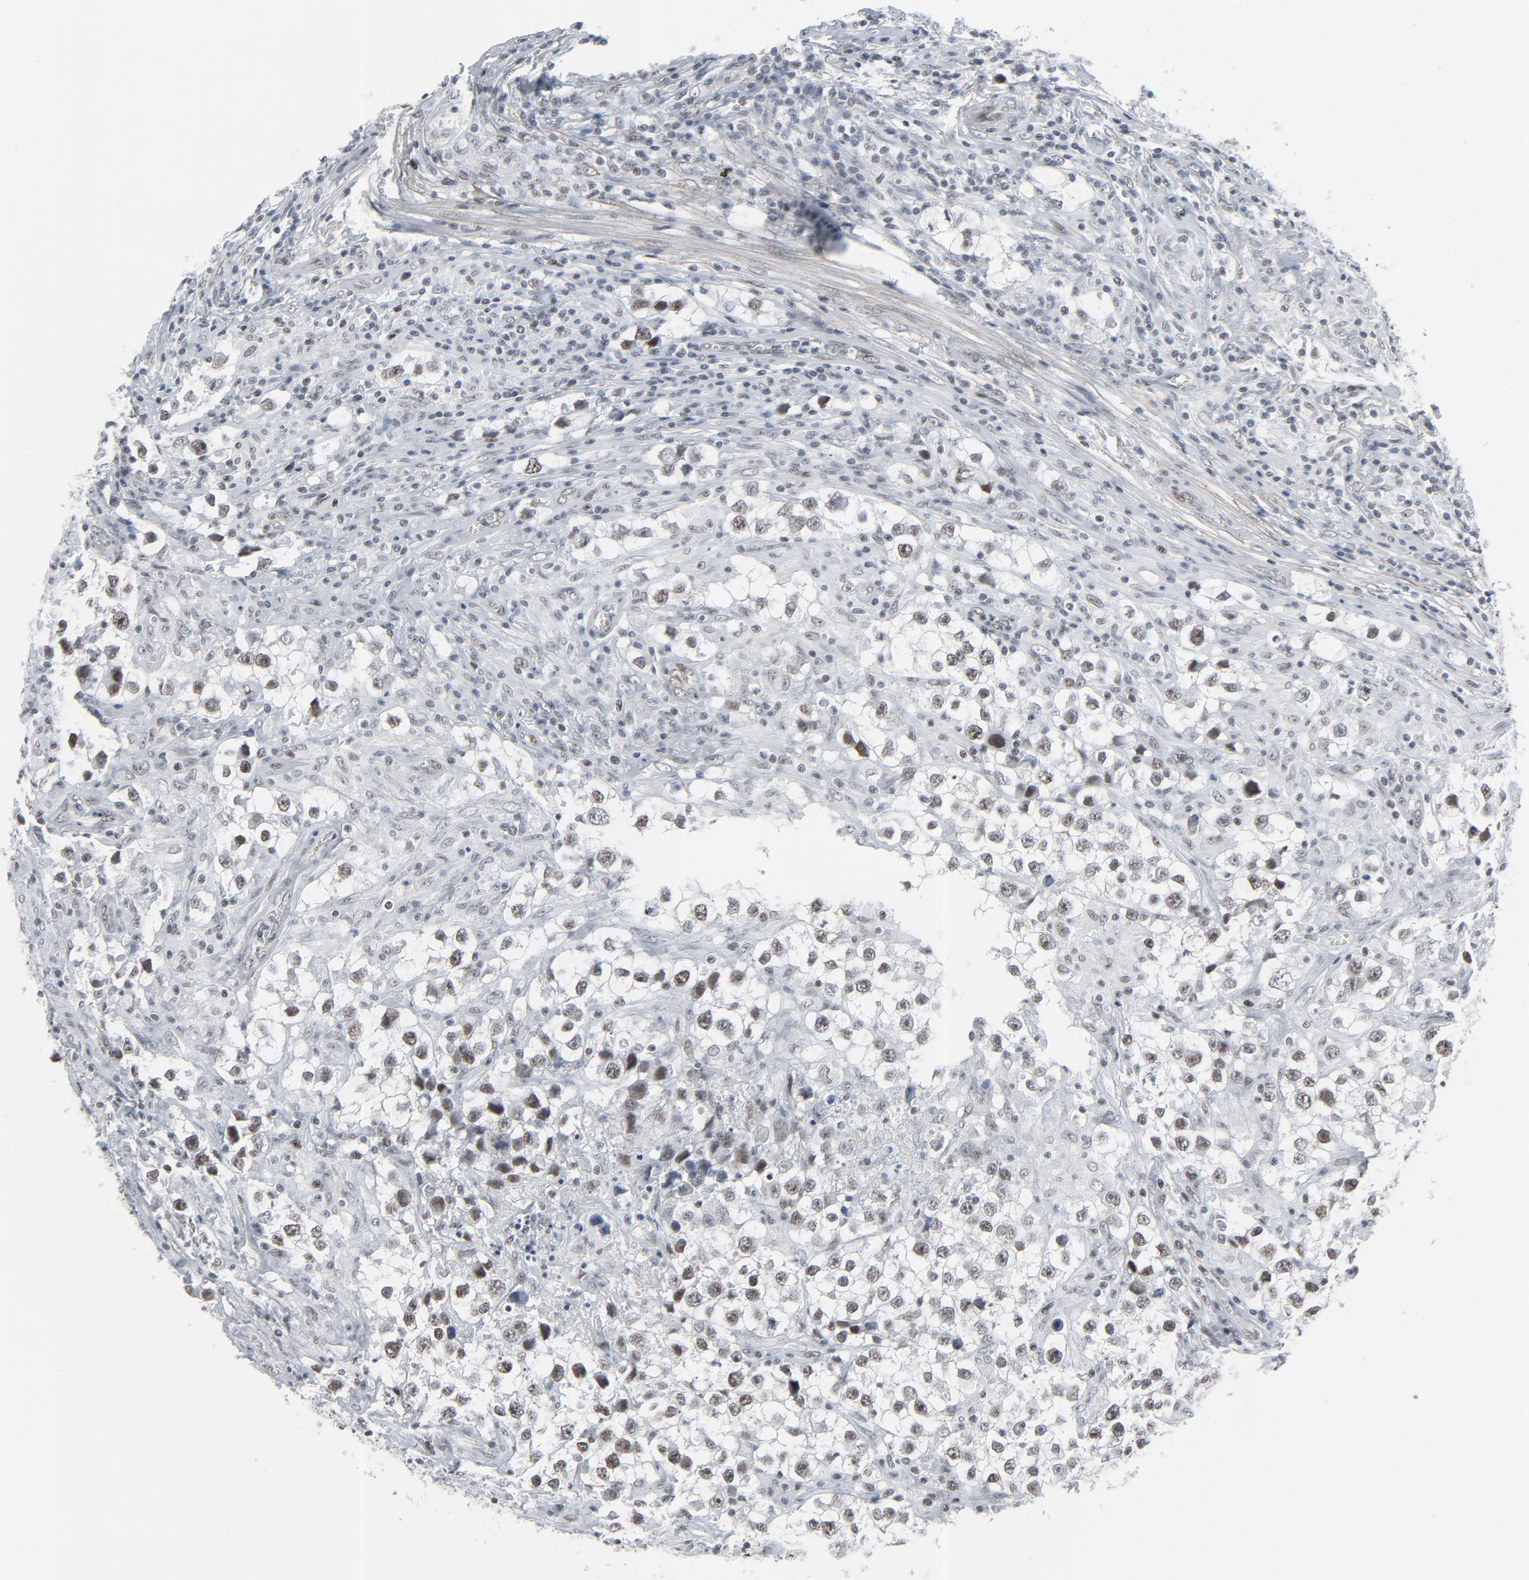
{"staining": {"intensity": "moderate", "quantity": "25%-75%", "location": "nuclear"}, "tissue": "testis cancer", "cell_type": "Tumor cells", "image_type": "cancer", "snomed": [{"axis": "morphology", "description": "Seminoma, NOS"}, {"axis": "topography", "description": "Testis"}], "caption": "IHC (DAB (3,3'-diaminobenzidine)) staining of testis cancer (seminoma) exhibits moderate nuclear protein expression in about 25%-75% of tumor cells.", "gene": "FBXO28", "patient": {"sex": "male", "age": 32}}